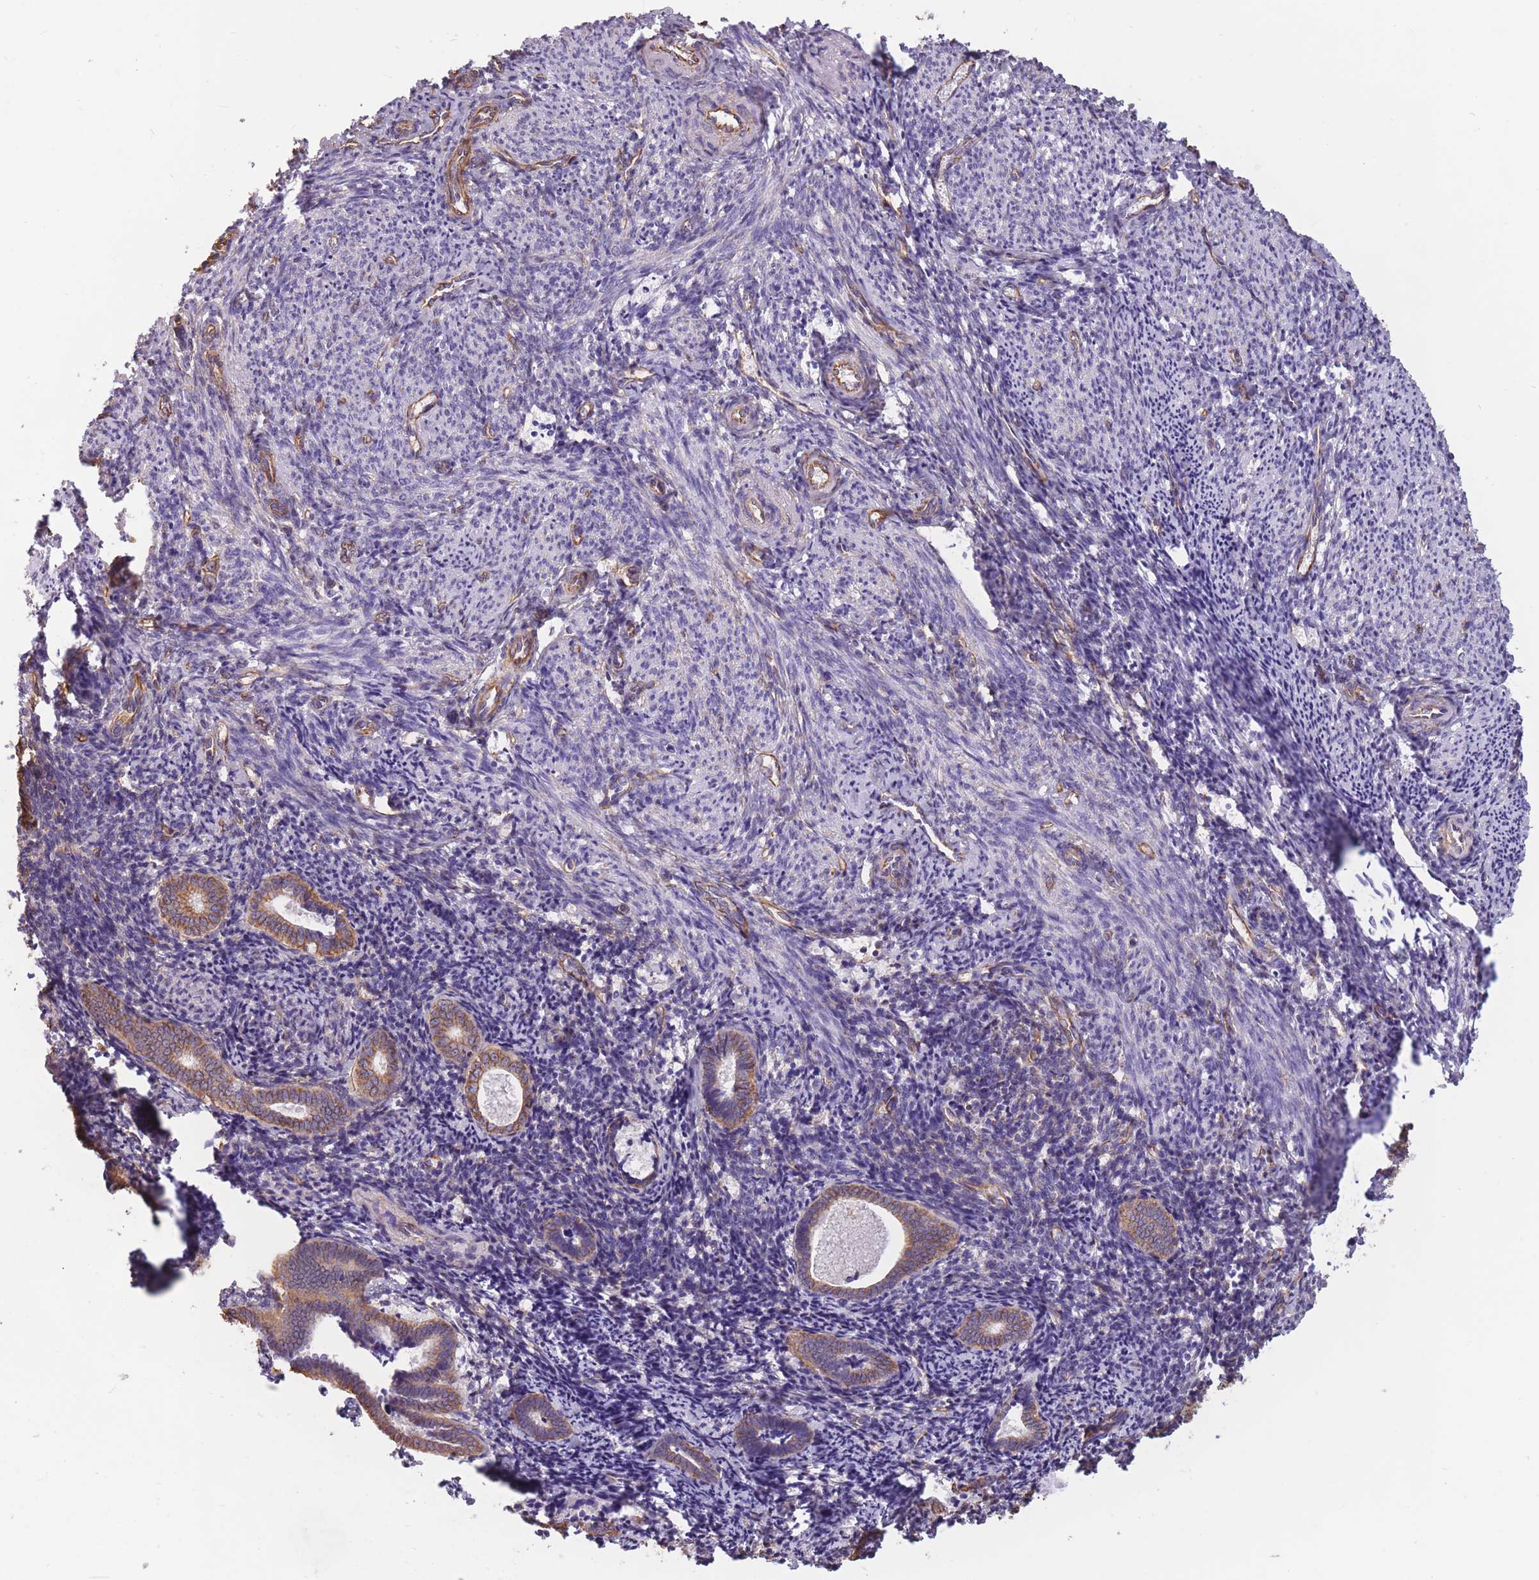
{"staining": {"intensity": "moderate", "quantity": "<25%", "location": "cytoplasmic/membranous"}, "tissue": "endometrium", "cell_type": "Cells in endometrial stroma", "image_type": "normal", "snomed": [{"axis": "morphology", "description": "Normal tissue, NOS"}, {"axis": "topography", "description": "Endometrium"}], "caption": "Endometrium stained with DAB (3,3'-diaminobenzidine) immunohistochemistry (IHC) exhibits low levels of moderate cytoplasmic/membranous staining in about <25% of cells in endometrial stroma.", "gene": "ADD1", "patient": {"sex": "female", "age": 54}}